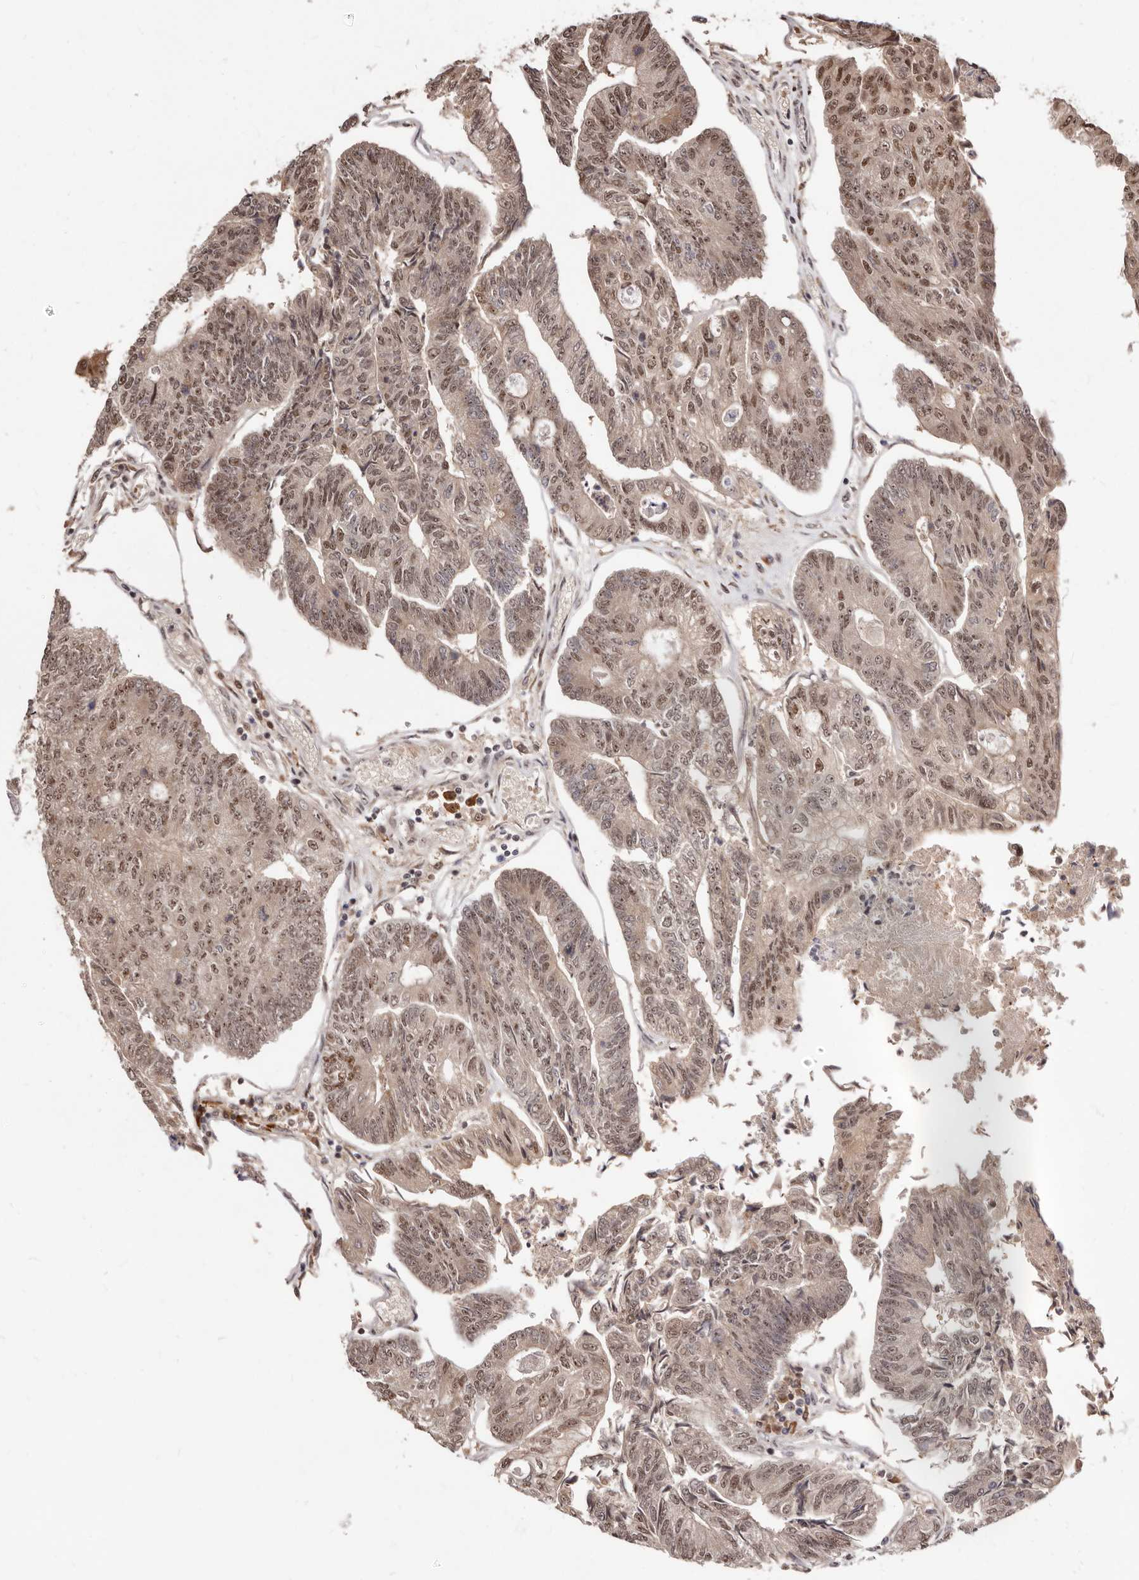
{"staining": {"intensity": "strong", "quantity": ">75%", "location": "cytoplasmic/membranous,nuclear"}, "tissue": "colorectal cancer", "cell_type": "Tumor cells", "image_type": "cancer", "snomed": [{"axis": "morphology", "description": "Adenocarcinoma, NOS"}, {"axis": "topography", "description": "Colon"}], "caption": "Immunohistochemical staining of adenocarcinoma (colorectal) reveals high levels of strong cytoplasmic/membranous and nuclear positivity in approximately >75% of tumor cells. (Brightfield microscopy of DAB IHC at high magnification).", "gene": "APOL6", "patient": {"sex": "female", "age": 67}}